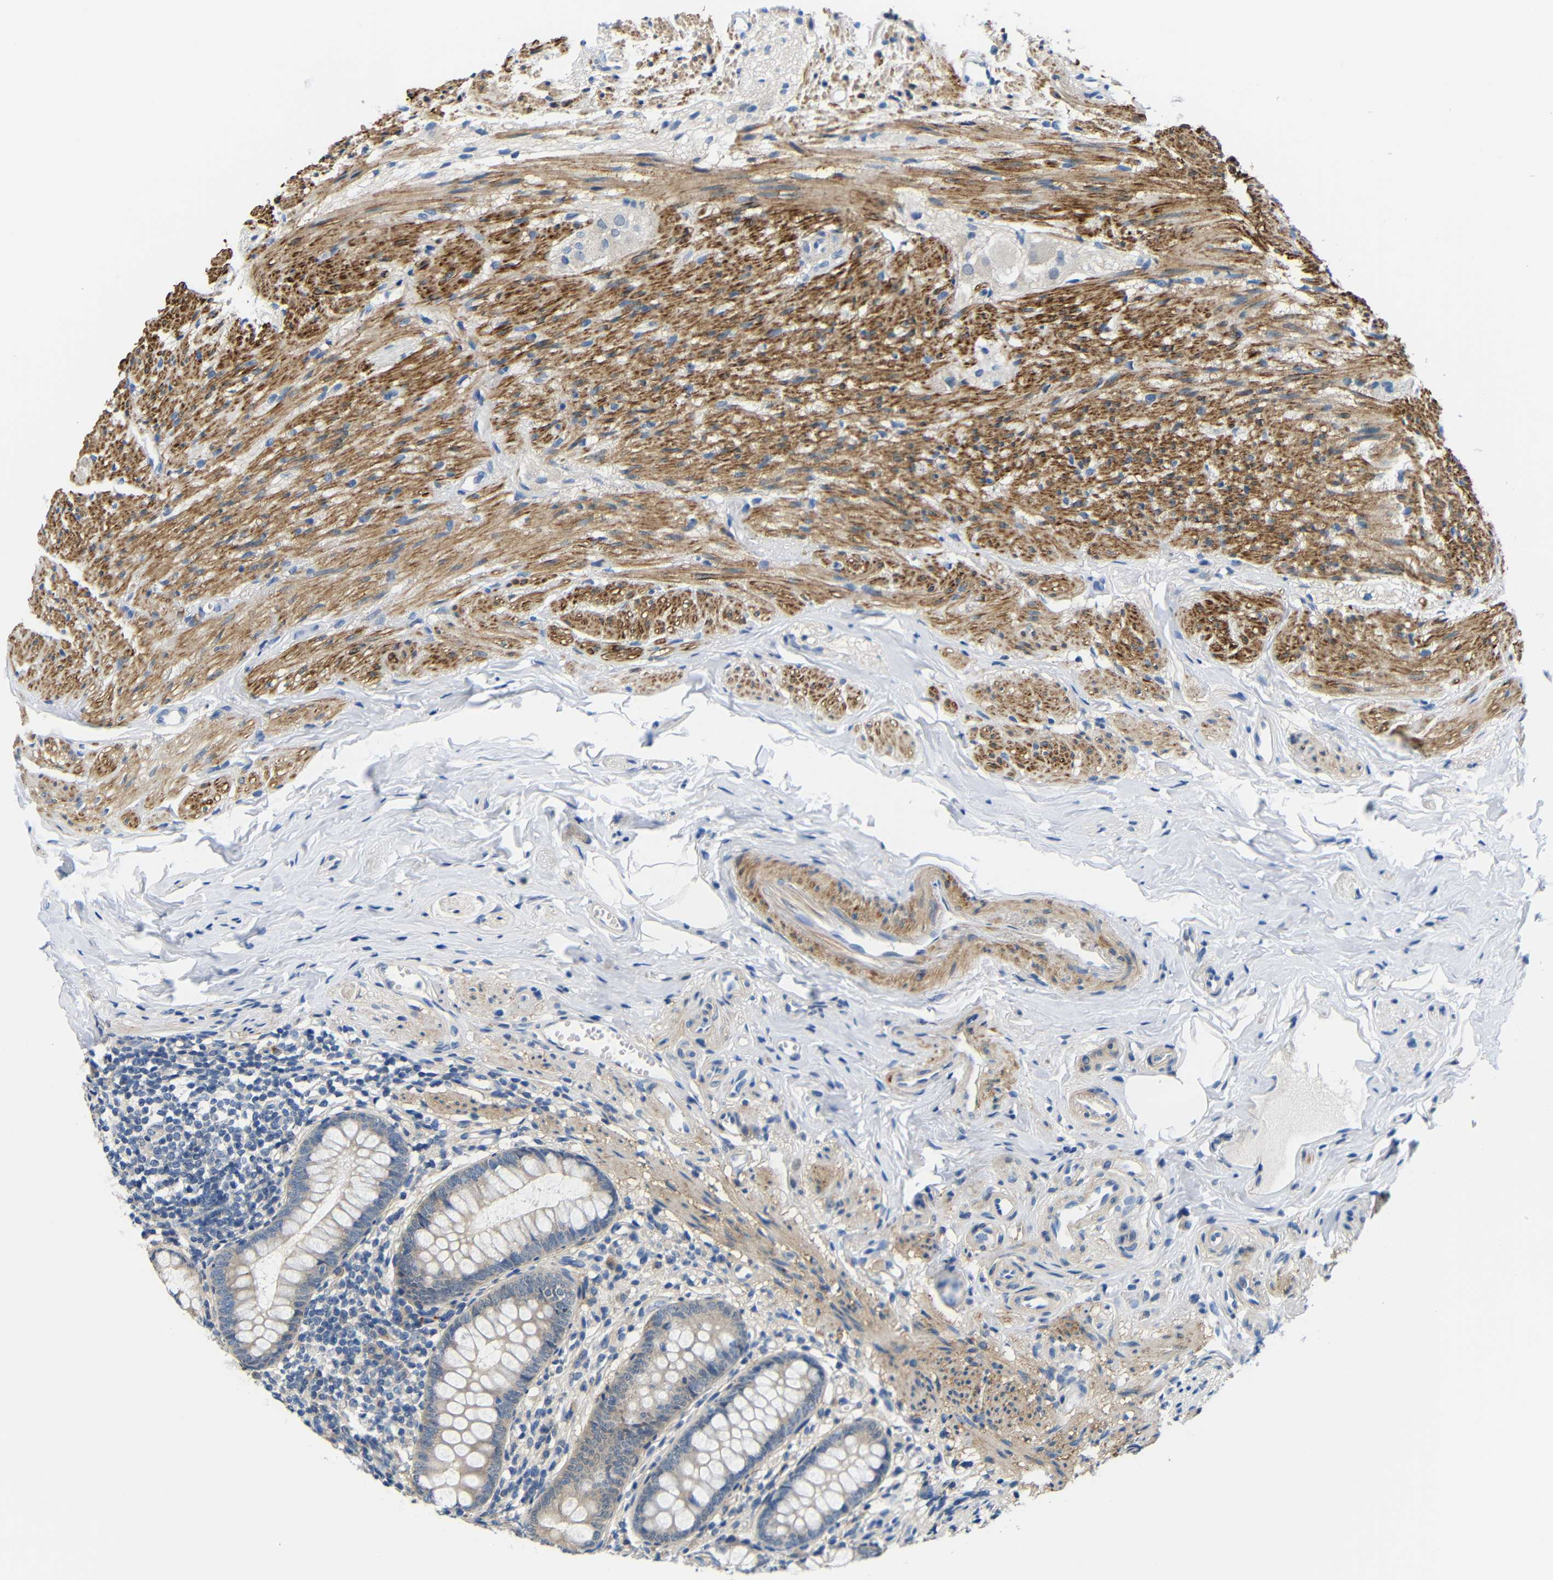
{"staining": {"intensity": "weak", "quantity": "25%-75%", "location": "cytoplasmic/membranous"}, "tissue": "appendix", "cell_type": "Glandular cells", "image_type": "normal", "snomed": [{"axis": "morphology", "description": "Normal tissue, NOS"}, {"axis": "topography", "description": "Appendix"}], "caption": "Protein analysis of normal appendix demonstrates weak cytoplasmic/membranous positivity in about 25%-75% of glandular cells.", "gene": "NEGR1", "patient": {"sex": "female", "age": 77}}